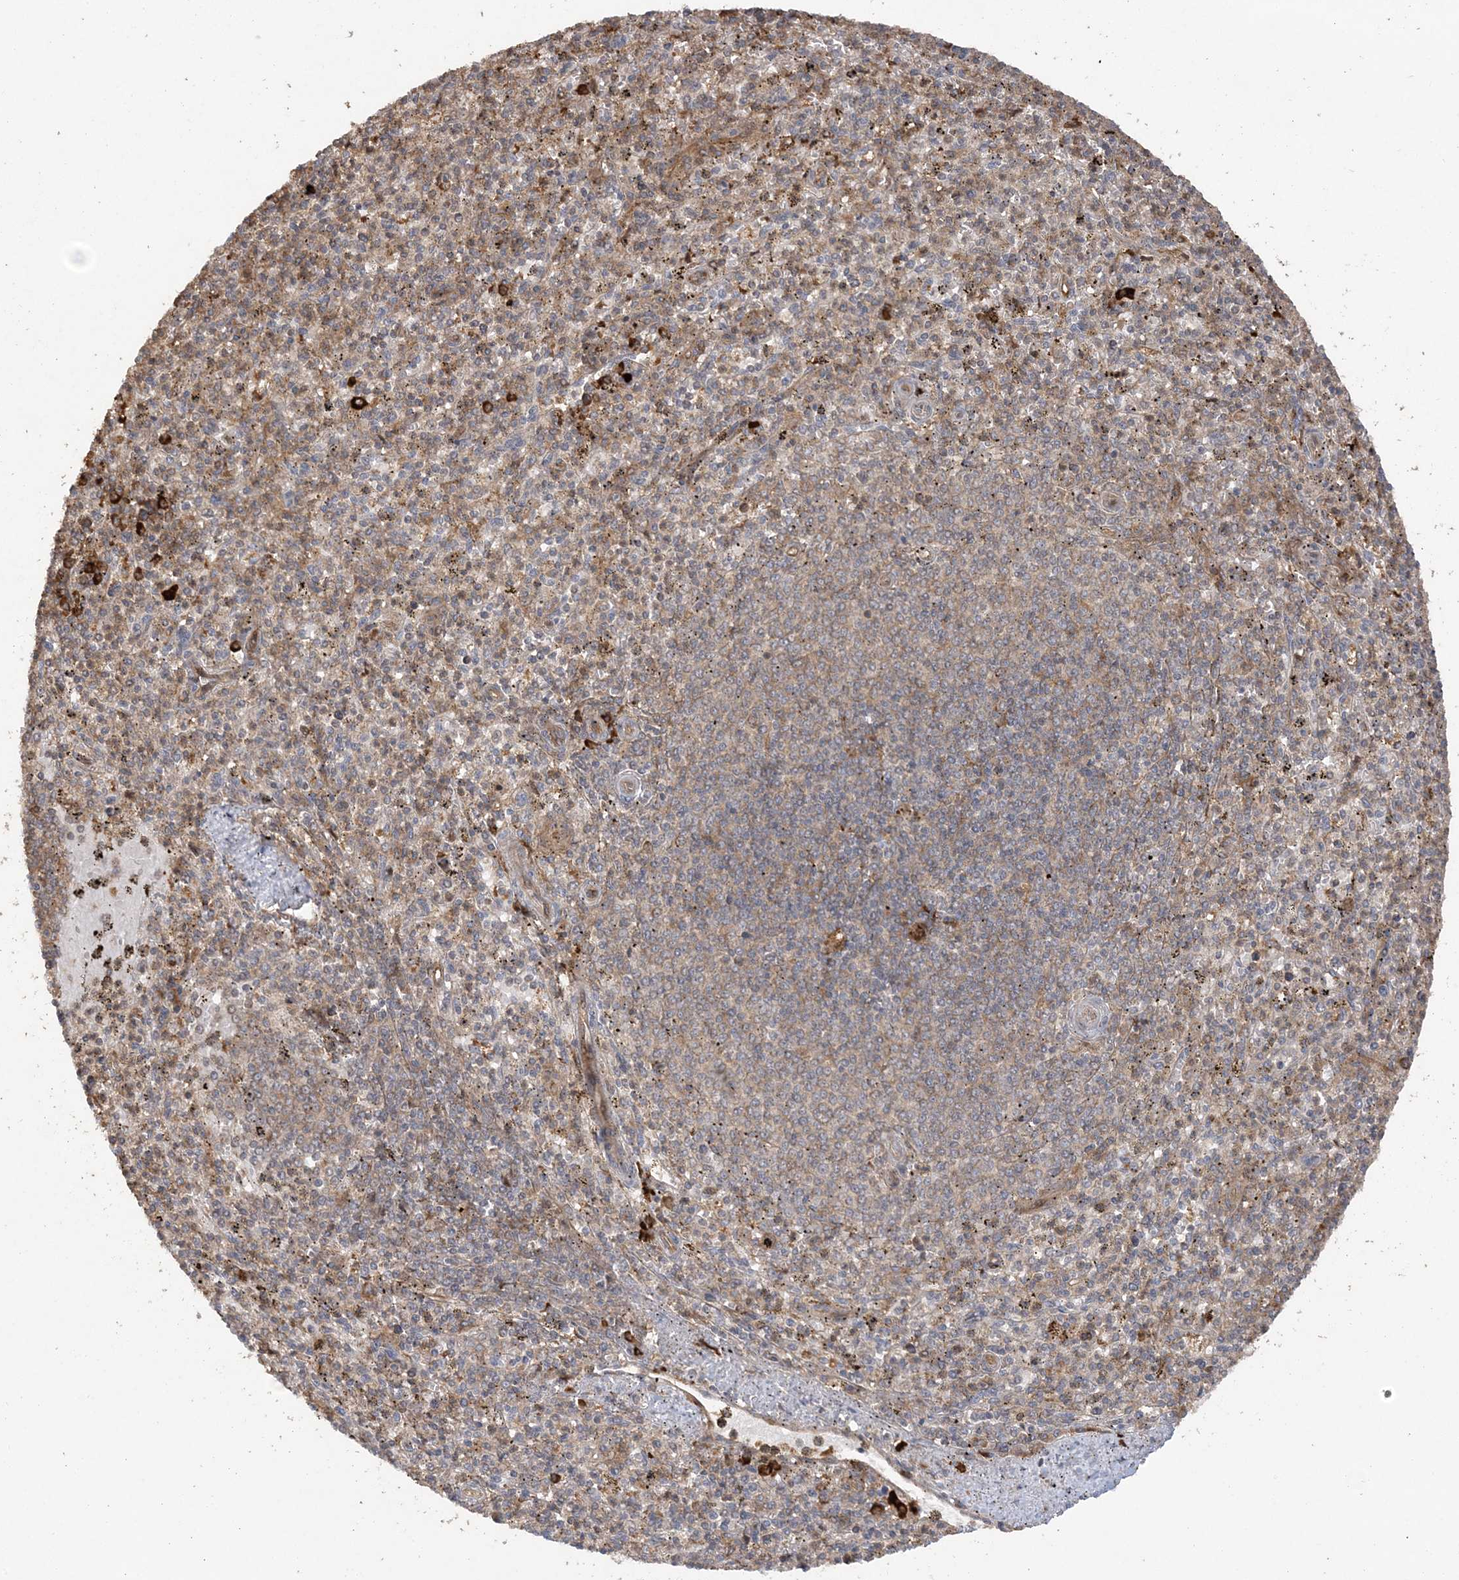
{"staining": {"intensity": "strong", "quantity": "<25%", "location": "cytoplasmic/membranous"}, "tissue": "spleen", "cell_type": "Cells in red pulp", "image_type": "normal", "snomed": [{"axis": "morphology", "description": "Normal tissue, NOS"}, {"axis": "topography", "description": "Spleen"}], "caption": "Immunohistochemistry image of unremarkable spleen stained for a protein (brown), which displays medium levels of strong cytoplasmic/membranous staining in about <25% of cells in red pulp.", "gene": "HERPUD1", "patient": {"sex": "male", "age": 72}}